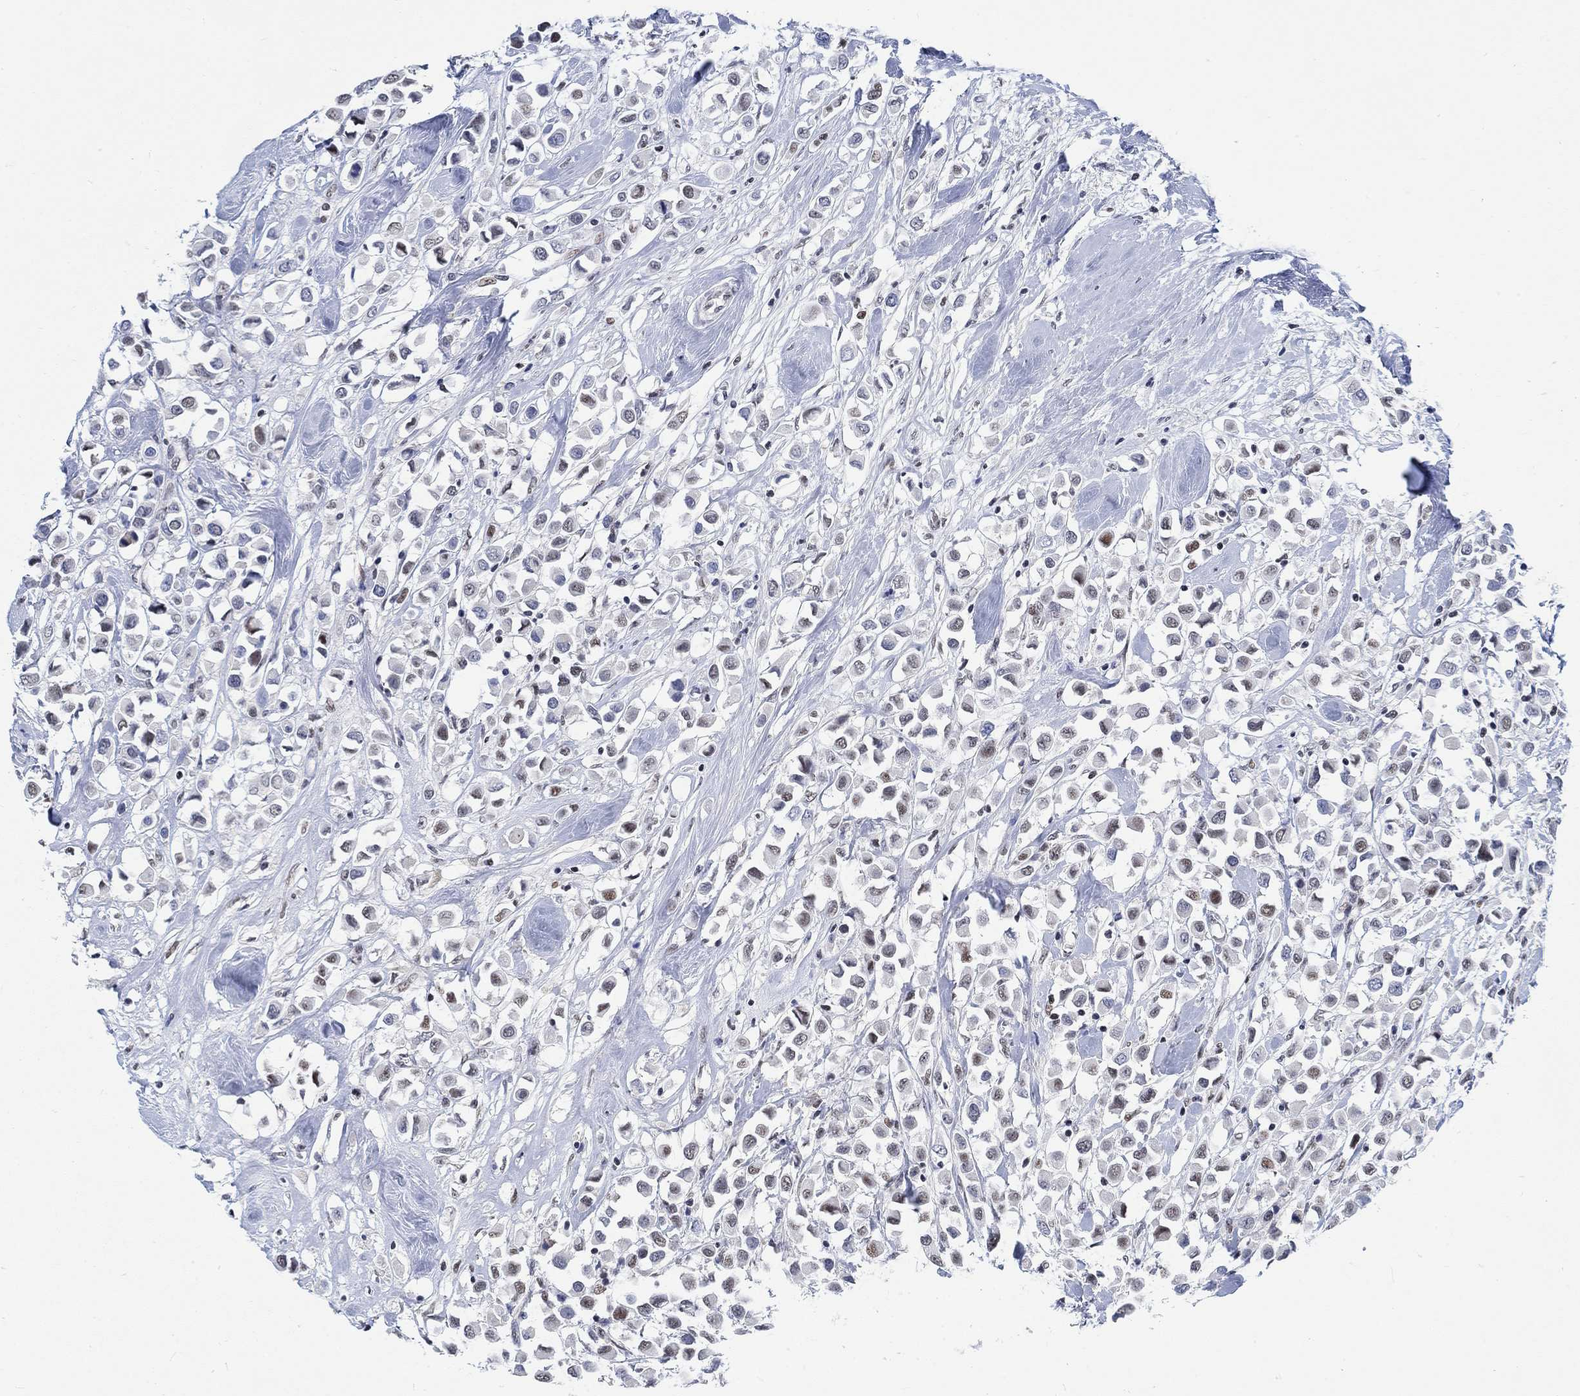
{"staining": {"intensity": "weak", "quantity": "<25%", "location": "nuclear"}, "tissue": "breast cancer", "cell_type": "Tumor cells", "image_type": "cancer", "snomed": [{"axis": "morphology", "description": "Duct carcinoma"}, {"axis": "topography", "description": "Breast"}], "caption": "Immunohistochemistry histopathology image of neoplastic tissue: human breast cancer stained with DAB (3,3'-diaminobenzidine) reveals no significant protein expression in tumor cells.", "gene": "KCNH8", "patient": {"sex": "female", "age": 61}}